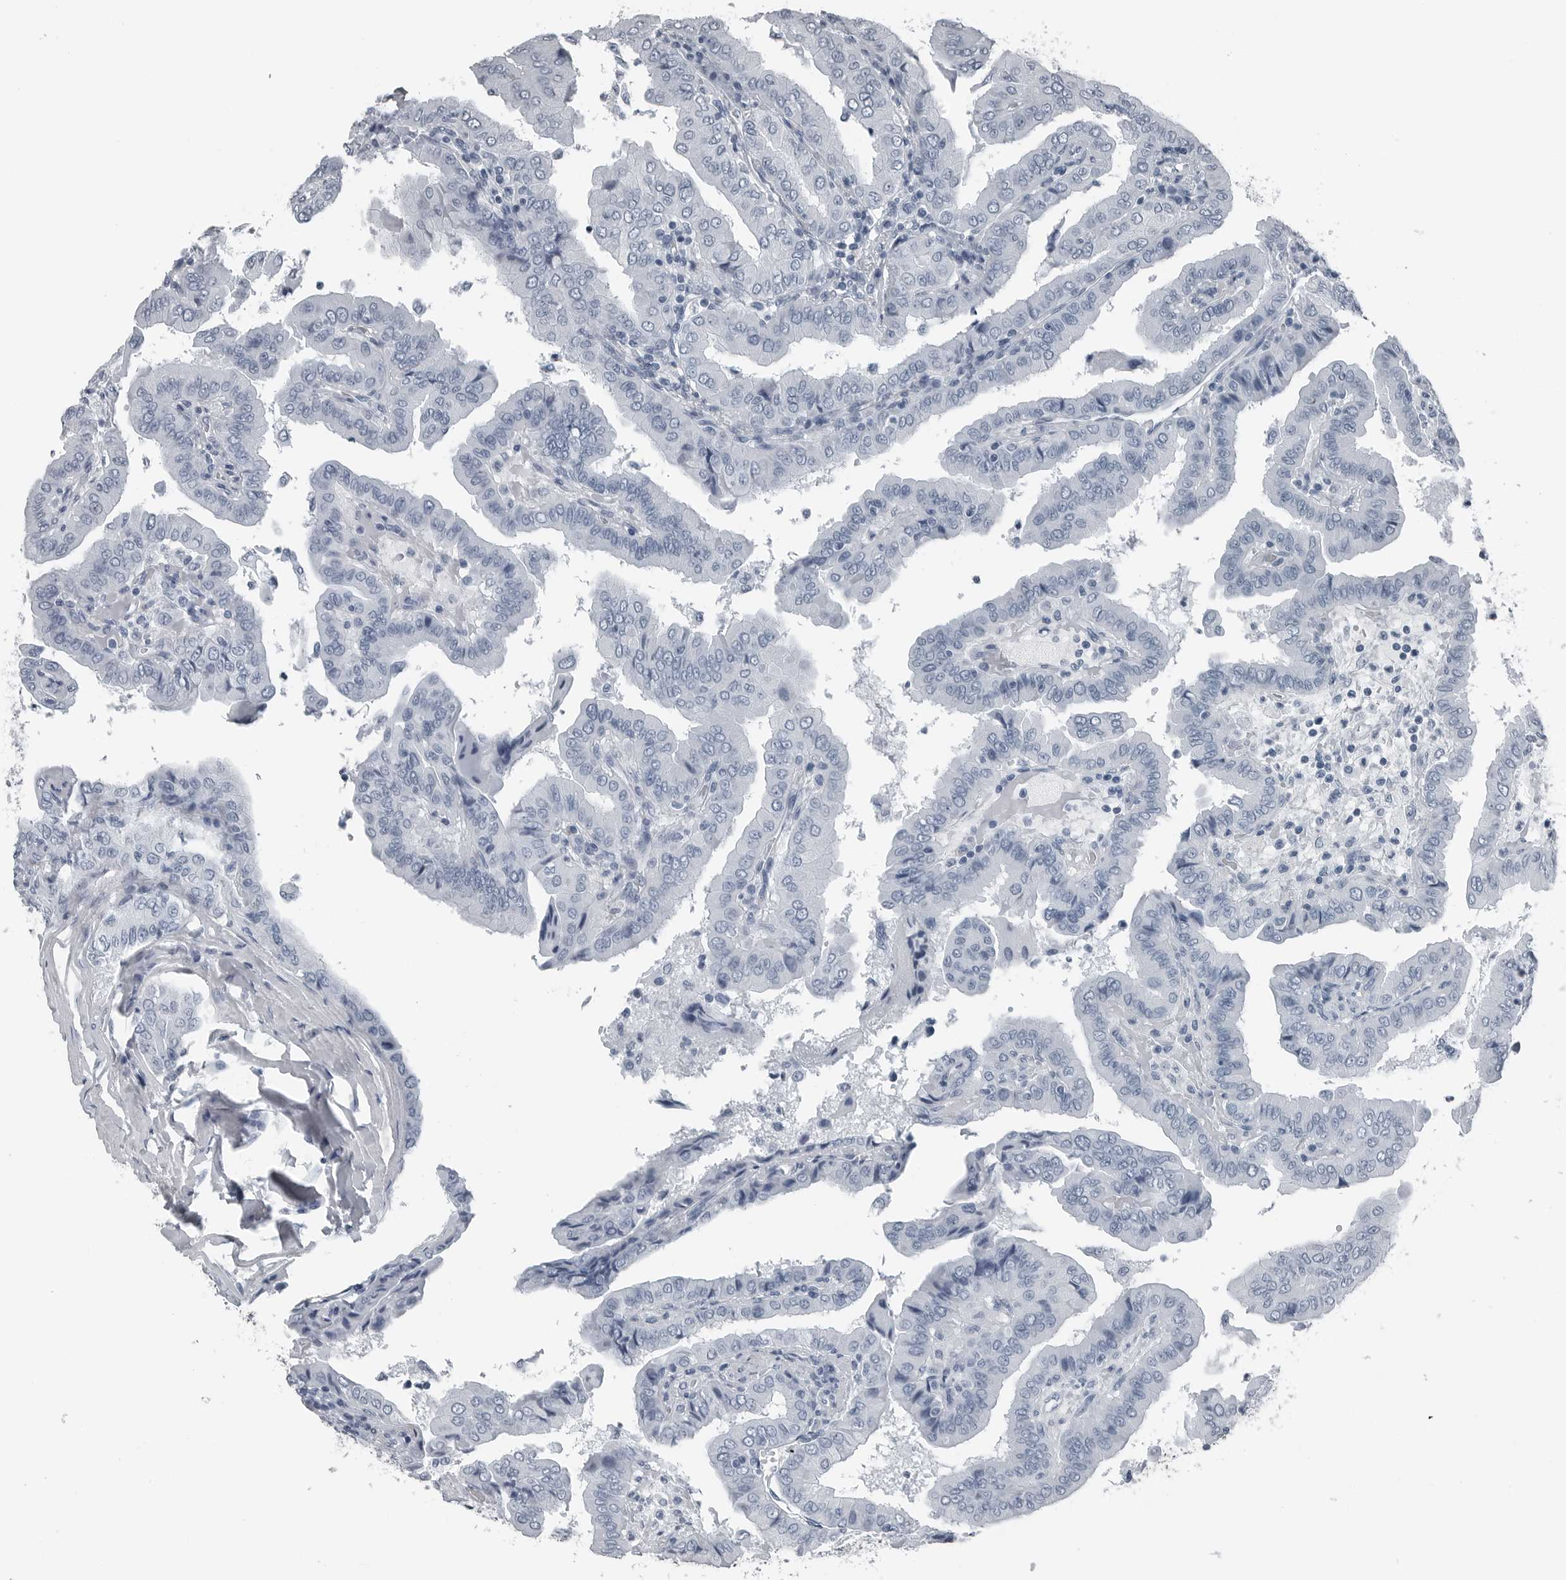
{"staining": {"intensity": "negative", "quantity": "none", "location": "none"}, "tissue": "thyroid cancer", "cell_type": "Tumor cells", "image_type": "cancer", "snomed": [{"axis": "morphology", "description": "Papillary adenocarcinoma, NOS"}, {"axis": "topography", "description": "Thyroid gland"}], "caption": "Protein analysis of papillary adenocarcinoma (thyroid) demonstrates no significant positivity in tumor cells. (Stains: DAB immunohistochemistry (IHC) with hematoxylin counter stain, Microscopy: brightfield microscopy at high magnification).", "gene": "SPINK1", "patient": {"sex": "male", "age": 33}}